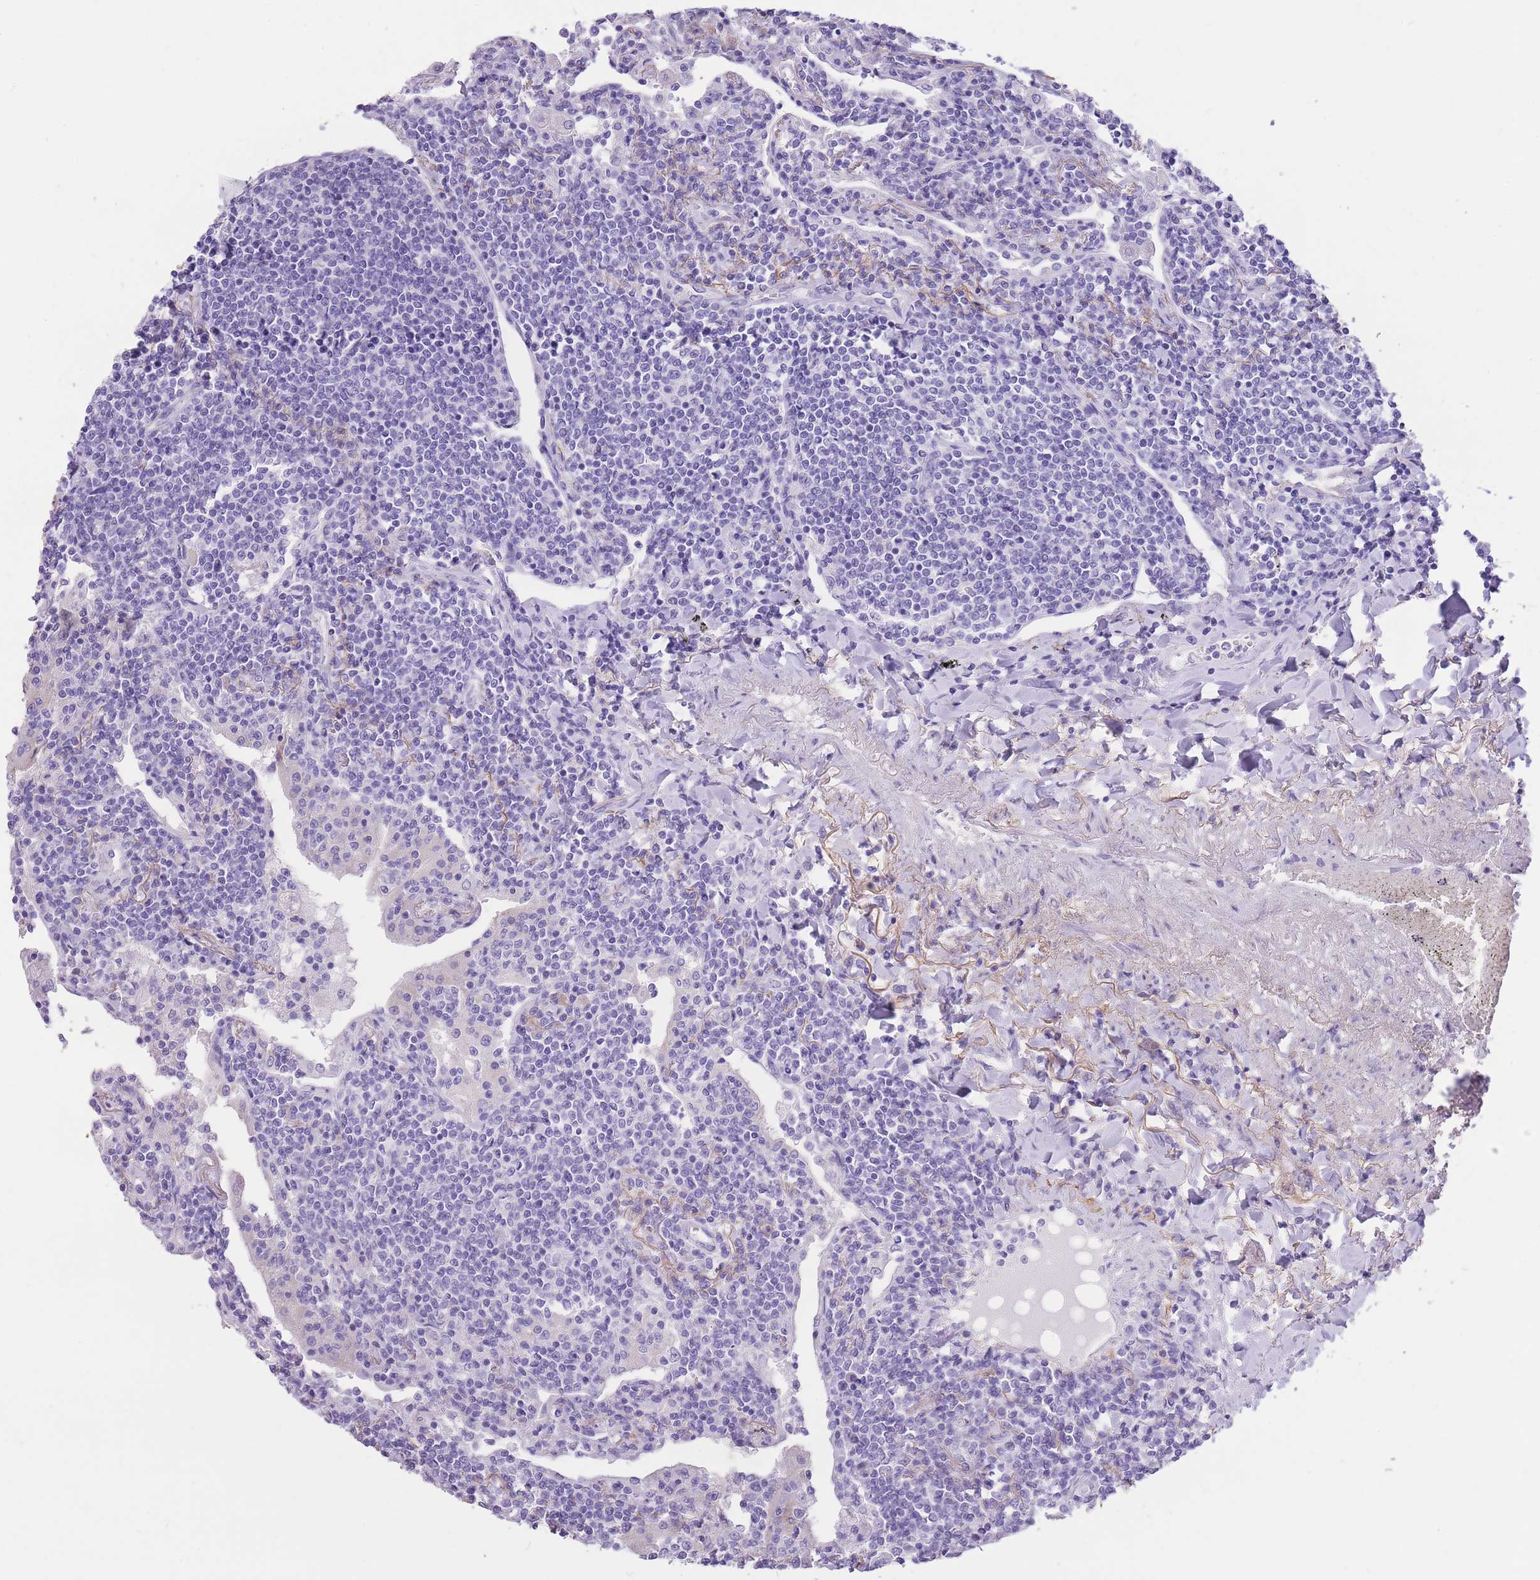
{"staining": {"intensity": "negative", "quantity": "none", "location": "none"}, "tissue": "lymphoma", "cell_type": "Tumor cells", "image_type": "cancer", "snomed": [{"axis": "morphology", "description": "Malignant lymphoma, non-Hodgkin's type, Low grade"}, {"axis": "topography", "description": "Lung"}], "caption": "Lymphoma stained for a protein using immunohistochemistry exhibits no positivity tumor cells.", "gene": "RAI2", "patient": {"sex": "female", "age": 71}}